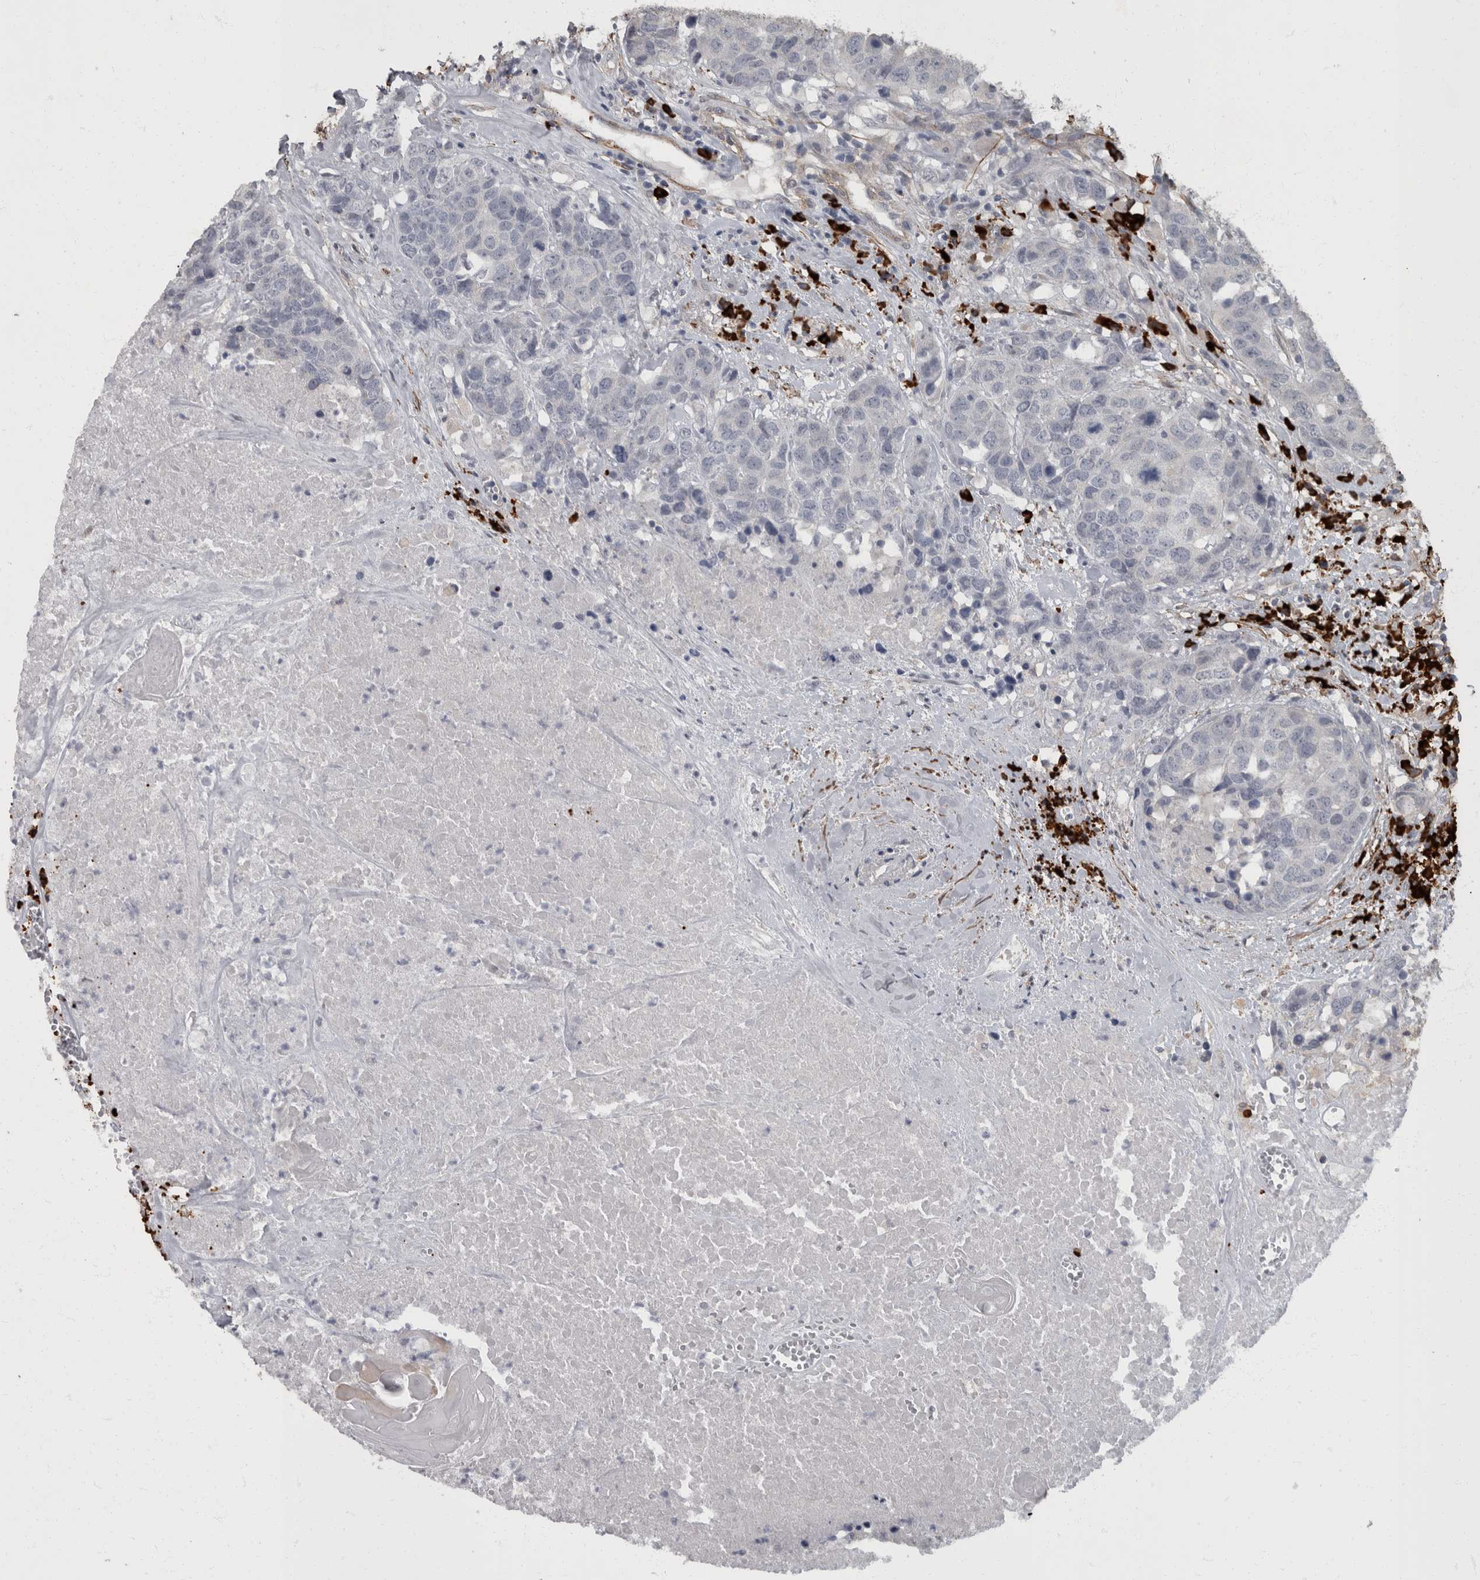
{"staining": {"intensity": "negative", "quantity": "none", "location": "none"}, "tissue": "head and neck cancer", "cell_type": "Tumor cells", "image_type": "cancer", "snomed": [{"axis": "morphology", "description": "Squamous cell carcinoma, NOS"}, {"axis": "topography", "description": "Head-Neck"}], "caption": "Tumor cells are negative for brown protein staining in head and neck cancer.", "gene": "MASTL", "patient": {"sex": "male", "age": 66}}